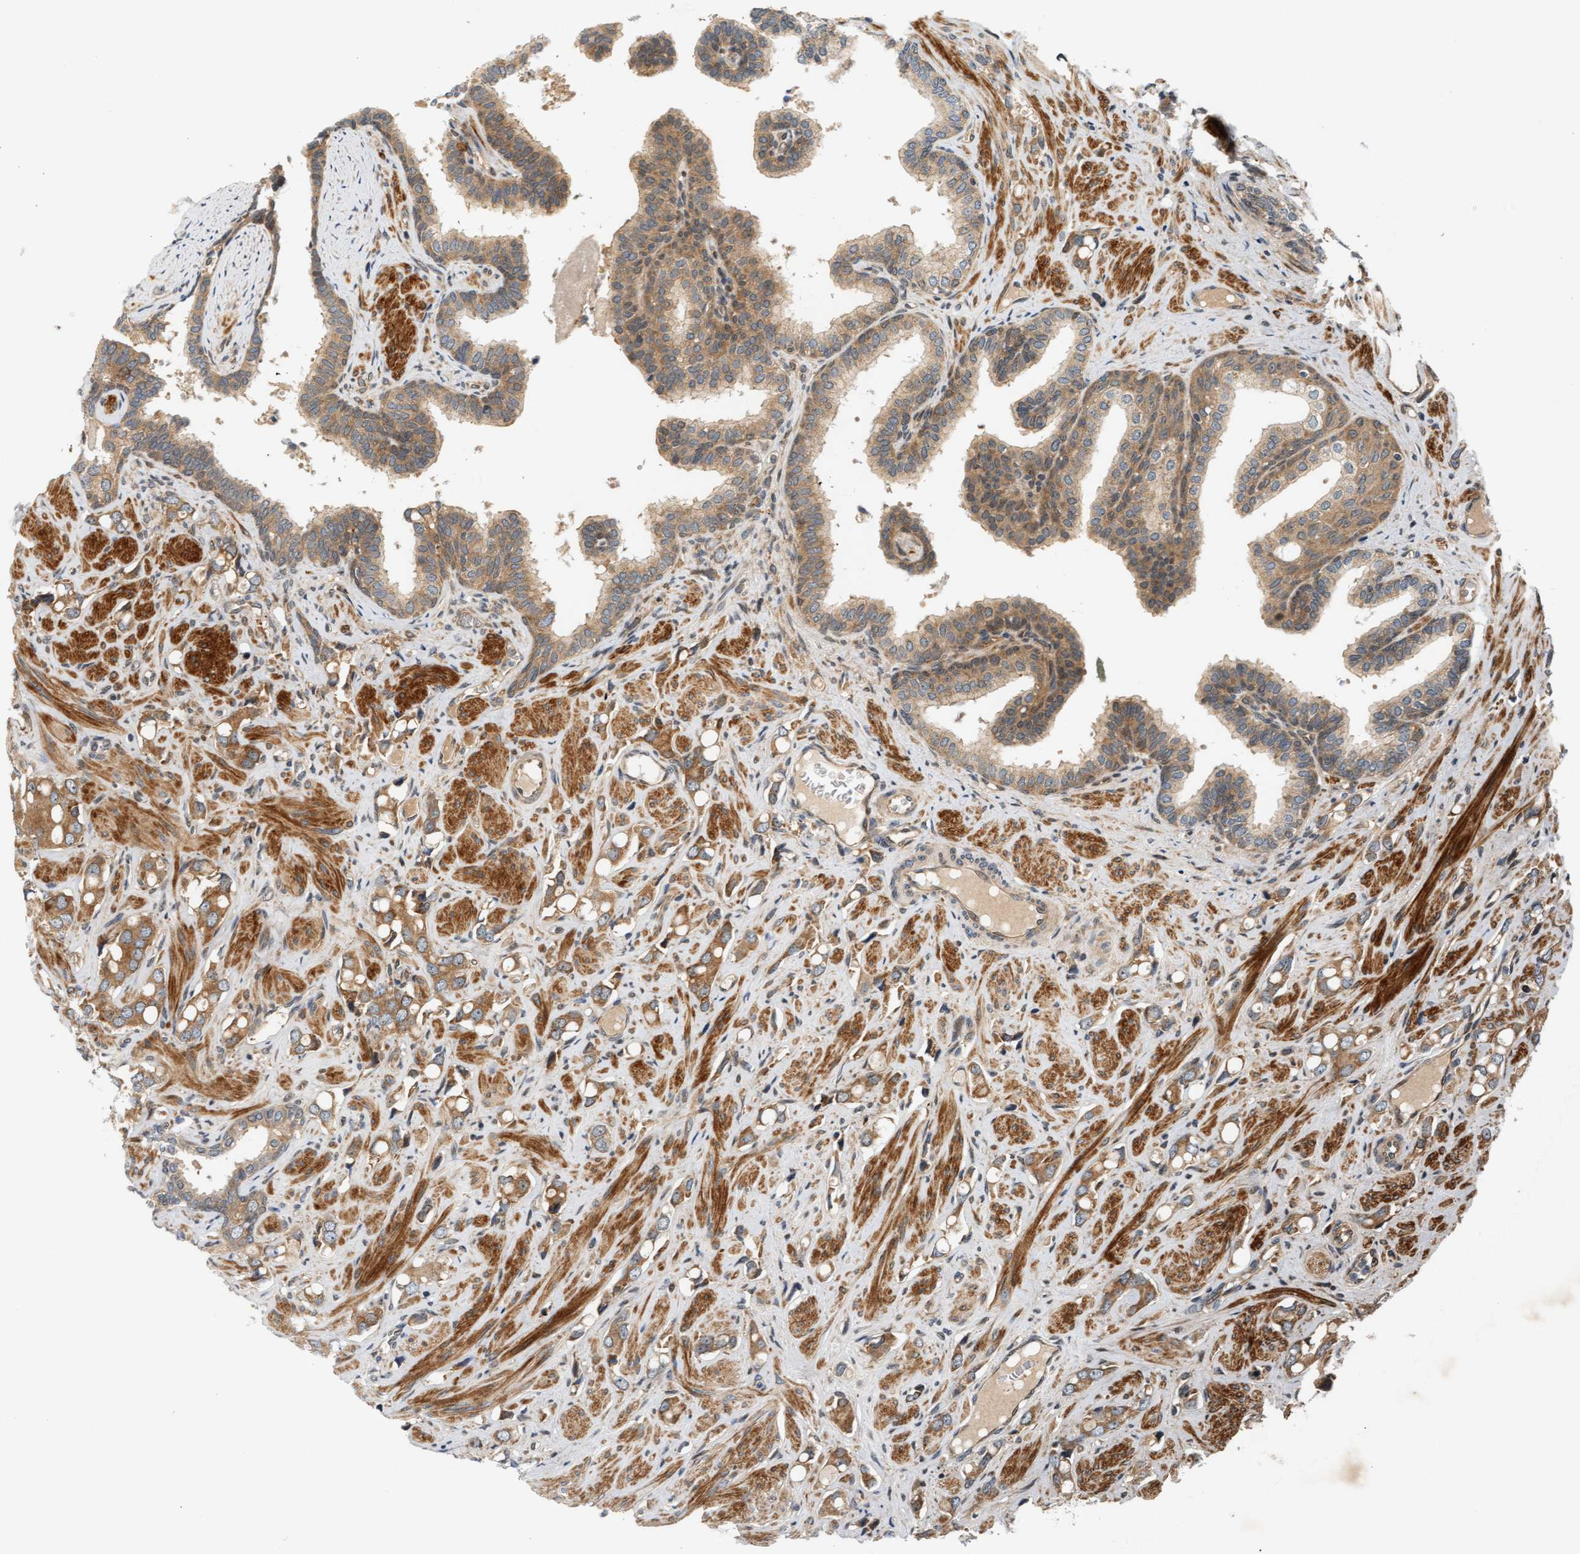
{"staining": {"intensity": "moderate", "quantity": ">75%", "location": "cytoplasmic/membranous"}, "tissue": "prostate cancer", "cell_type": "Tumor cells", "image_type": "cancer", "snomed": [{"axis": "morphology", "description": "Adenocarcinoma, High grade"}, {"axis": "topography", "description": "Prostate"}], "caption": "Immunohistochemistry image of neoplastic tissue: human adenocarcinoma (high-grade) (prostate) stained using immunohistochemistry demonstrates medium levels of moderate protein expression localized specifically in the cytoplasmic/membranous of tumor cells, appearing as a cytoplasmic/membranous brown color.", "gene": "BAHCC1", "patient": {"sex": "male", "age": 52}}